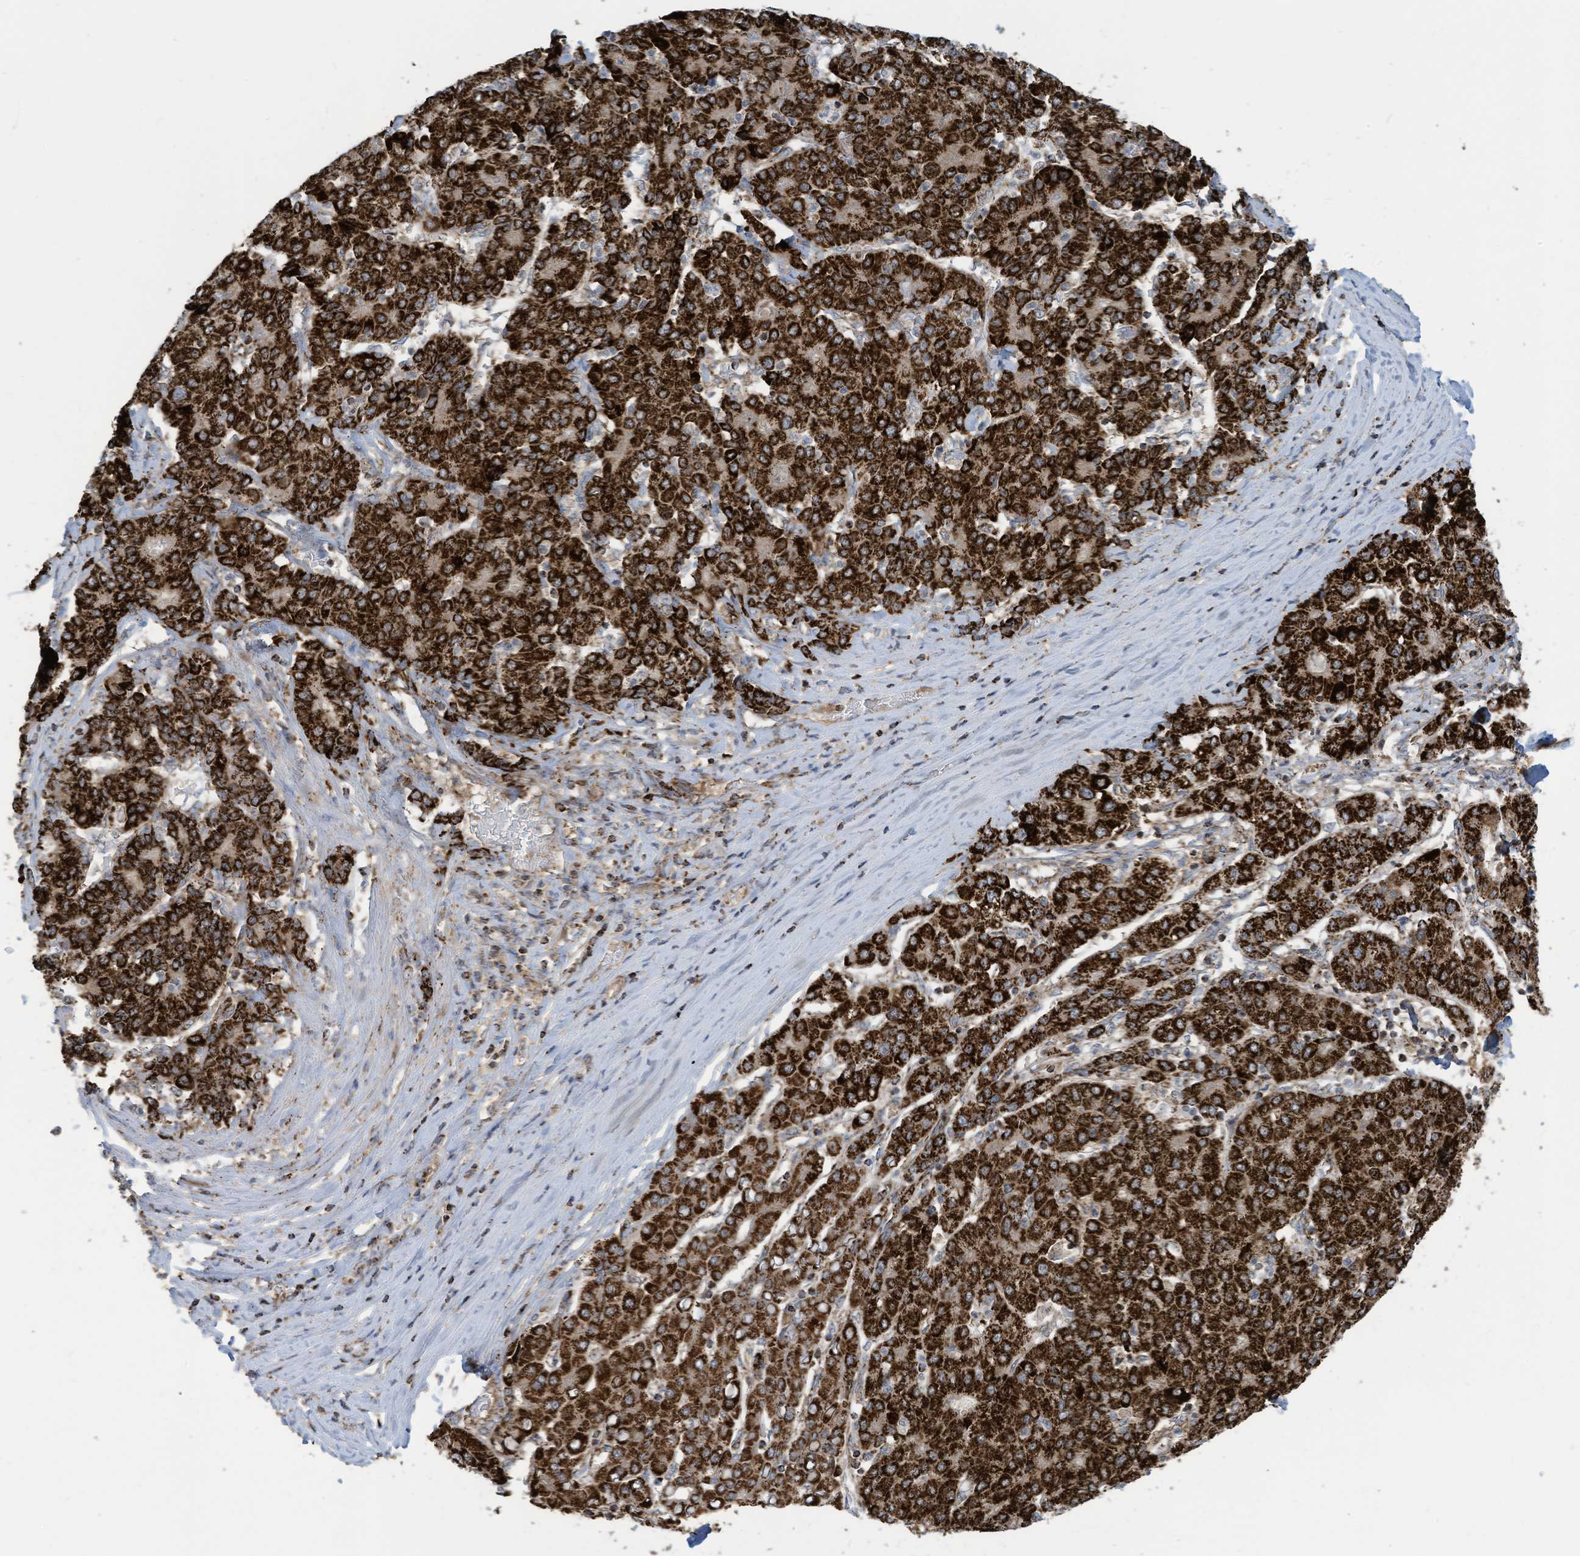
{"staining": {"intensity": "strong", "quantity": ">75%", "location": "cytoplasmic/membranous"}, "tissue": "liver cancer", "cell_type": "Tumor cells", "image_type": "cancer", "snomed": [{"axis": "morphology", "description": "Carcinoma, Hepatocellular, NOS"}, {"axis": "topography", "description": "Liver"}], "caption": "Strong cytoplasmic/membranous staining is identified in about >75% of tumor cells in liver hepatocellular carcinoma. Immunohistochemistry stains the protein of interest in brown and the nuclei are stained blue.", "gene": "COX10", "patient": {"sex": "male", "age": 65}}